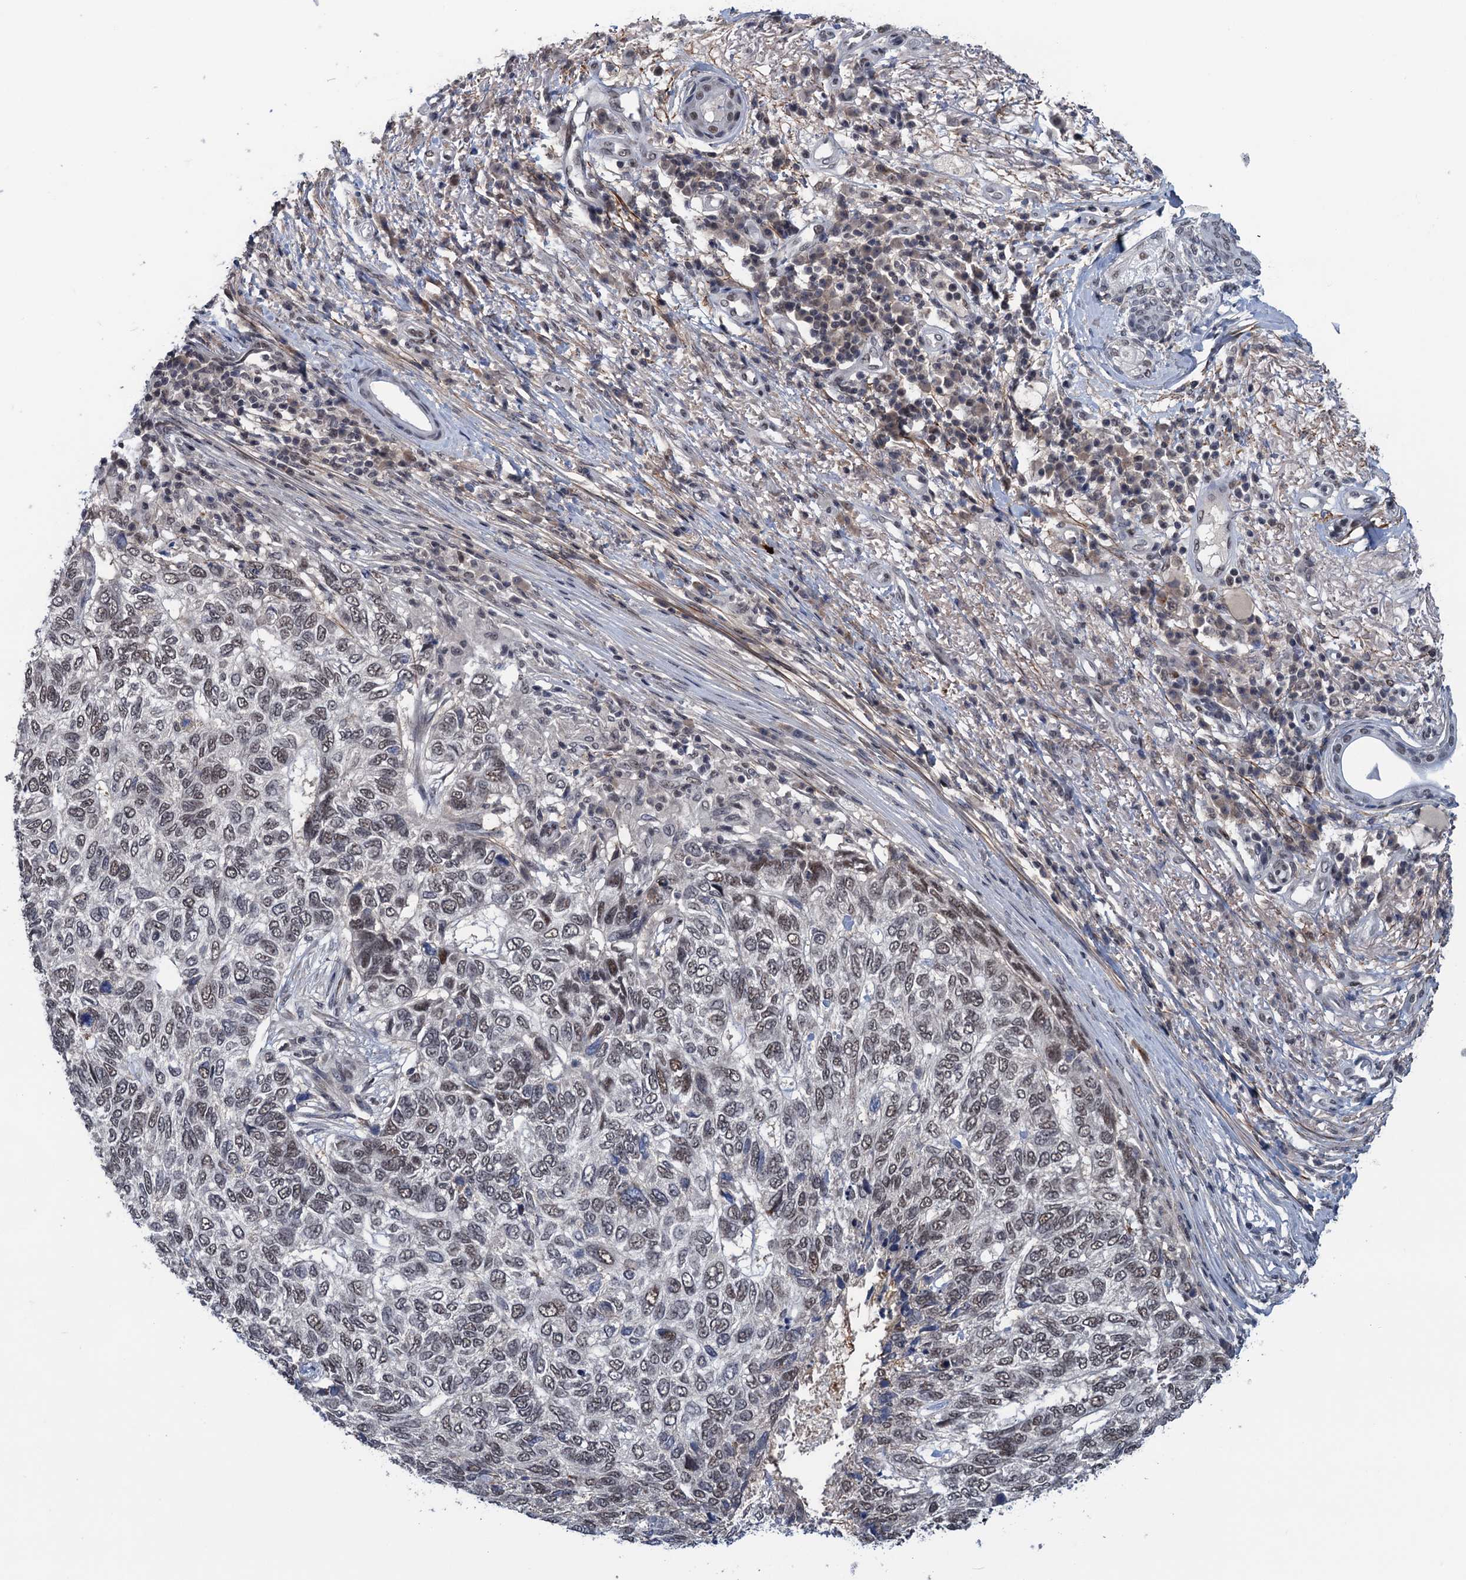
{"staining": {"intensity": "weak", "quantity": ">75%", "location": "nuclear"}, "tissue": "skin cancer", "cell_type": "Tumor cells", "image_type": "cancer", "snomed": [{"axis": "morphology", "description": "Basal cell carcinoma"}, {"axis": "topography", "description": "Skin"}], "caption": "An immunohistochemistry (IHC) image of tumor tissue is shown. Protein staining in brown shows weak nuclear positivity in skin cancer within tumor cells. The protein is shown in brown color, while the nuclei are stained blue.", "gene": "SAE1", "patient": {"sex": "female", "age": 65}}